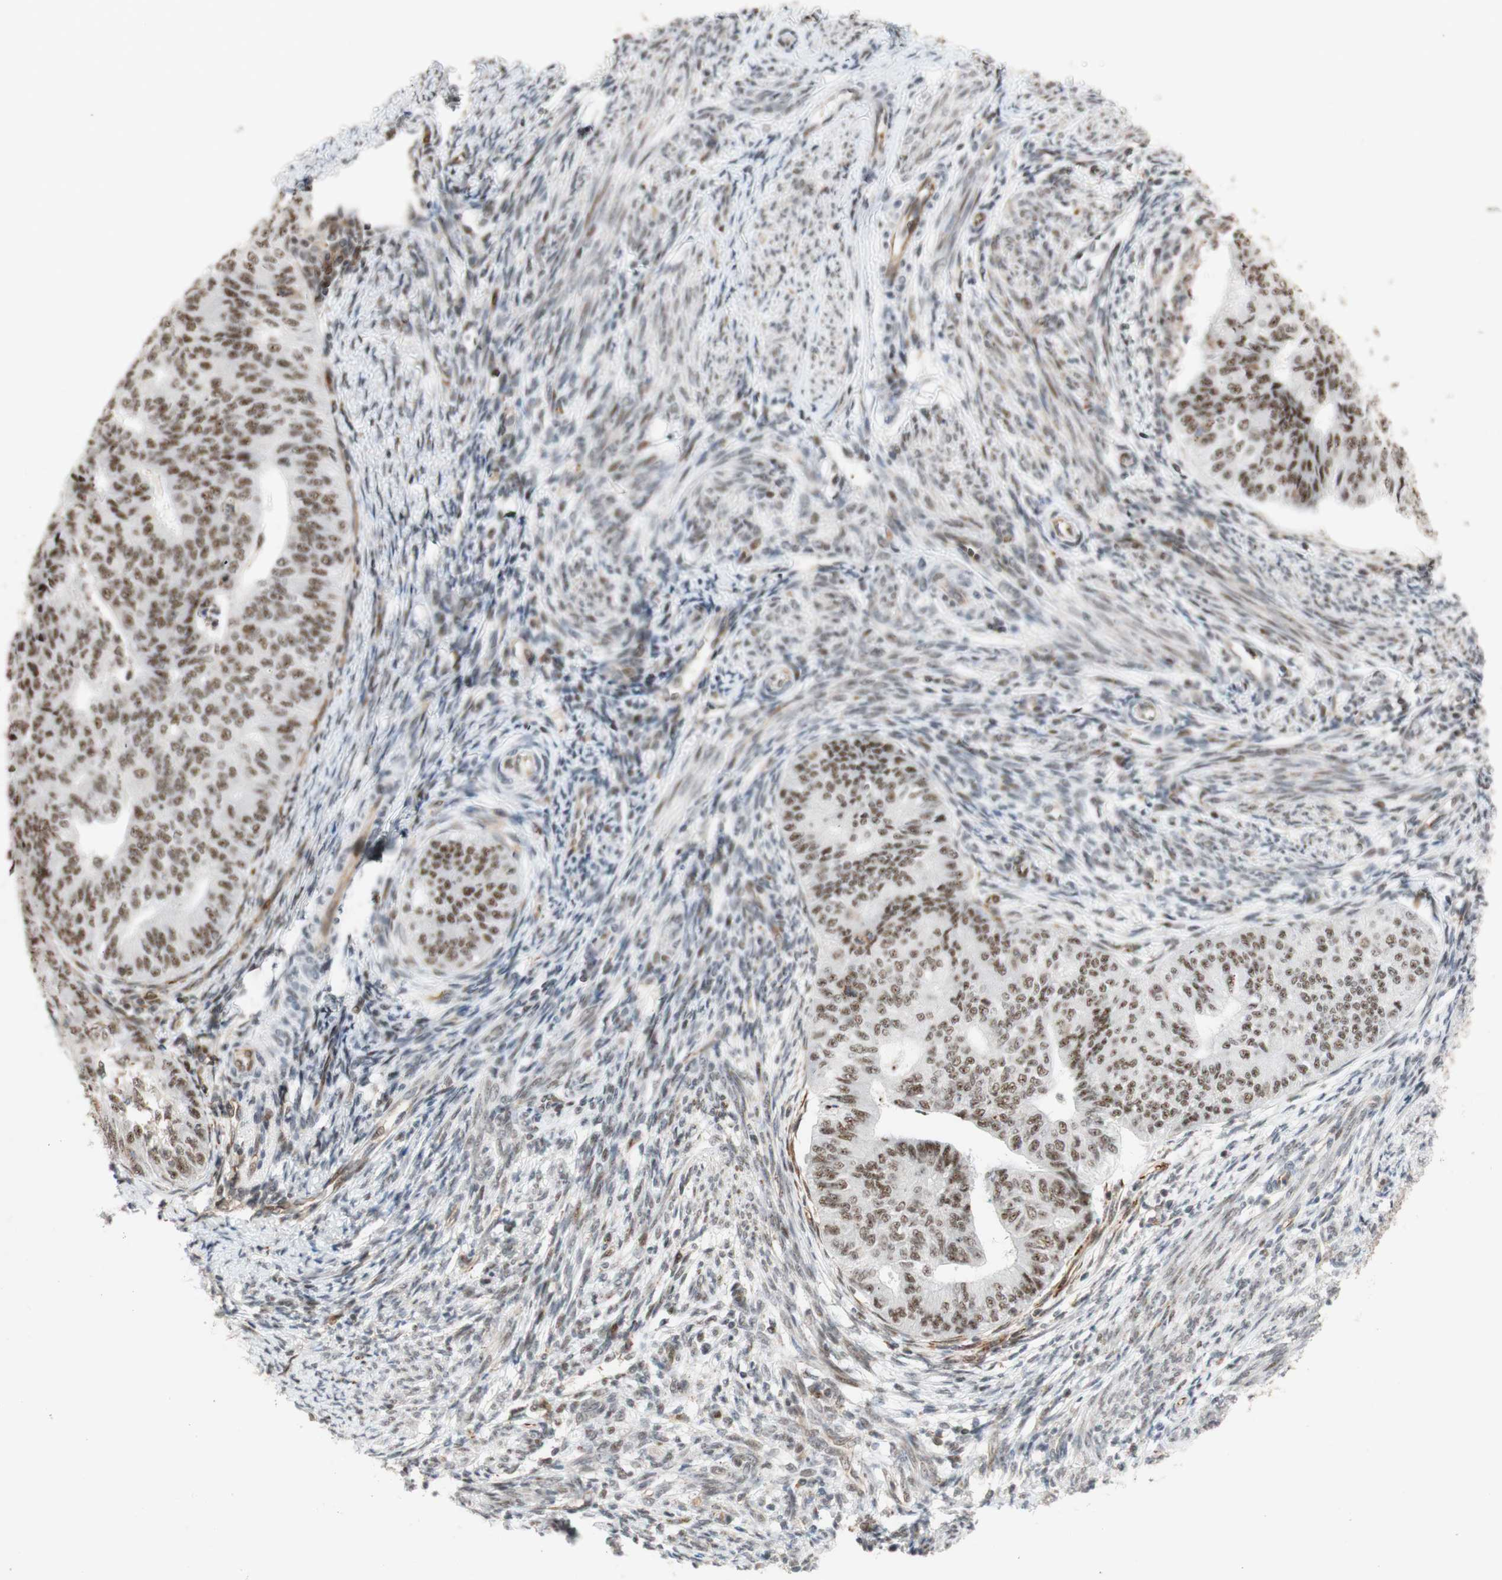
{"staining": {"intensity": "moderate", "quantity": ">75%", "location": "nuclear"}, "tissue": "endometrial cancer", "cell_type": "Tumor cells", "image_type": "cancer", "snomed": [{"axis": "morphology", "description": "Adenocarcinoma, NOS"}, {"axis": "topography", "description": "Endometrium"}], "caption": "Endometrial cancer stained for a protein demonstrates moderate nuclear positivity in tumor cells.", "gene": "SAP18", "patient": {"sex": "female", "age": 32}}